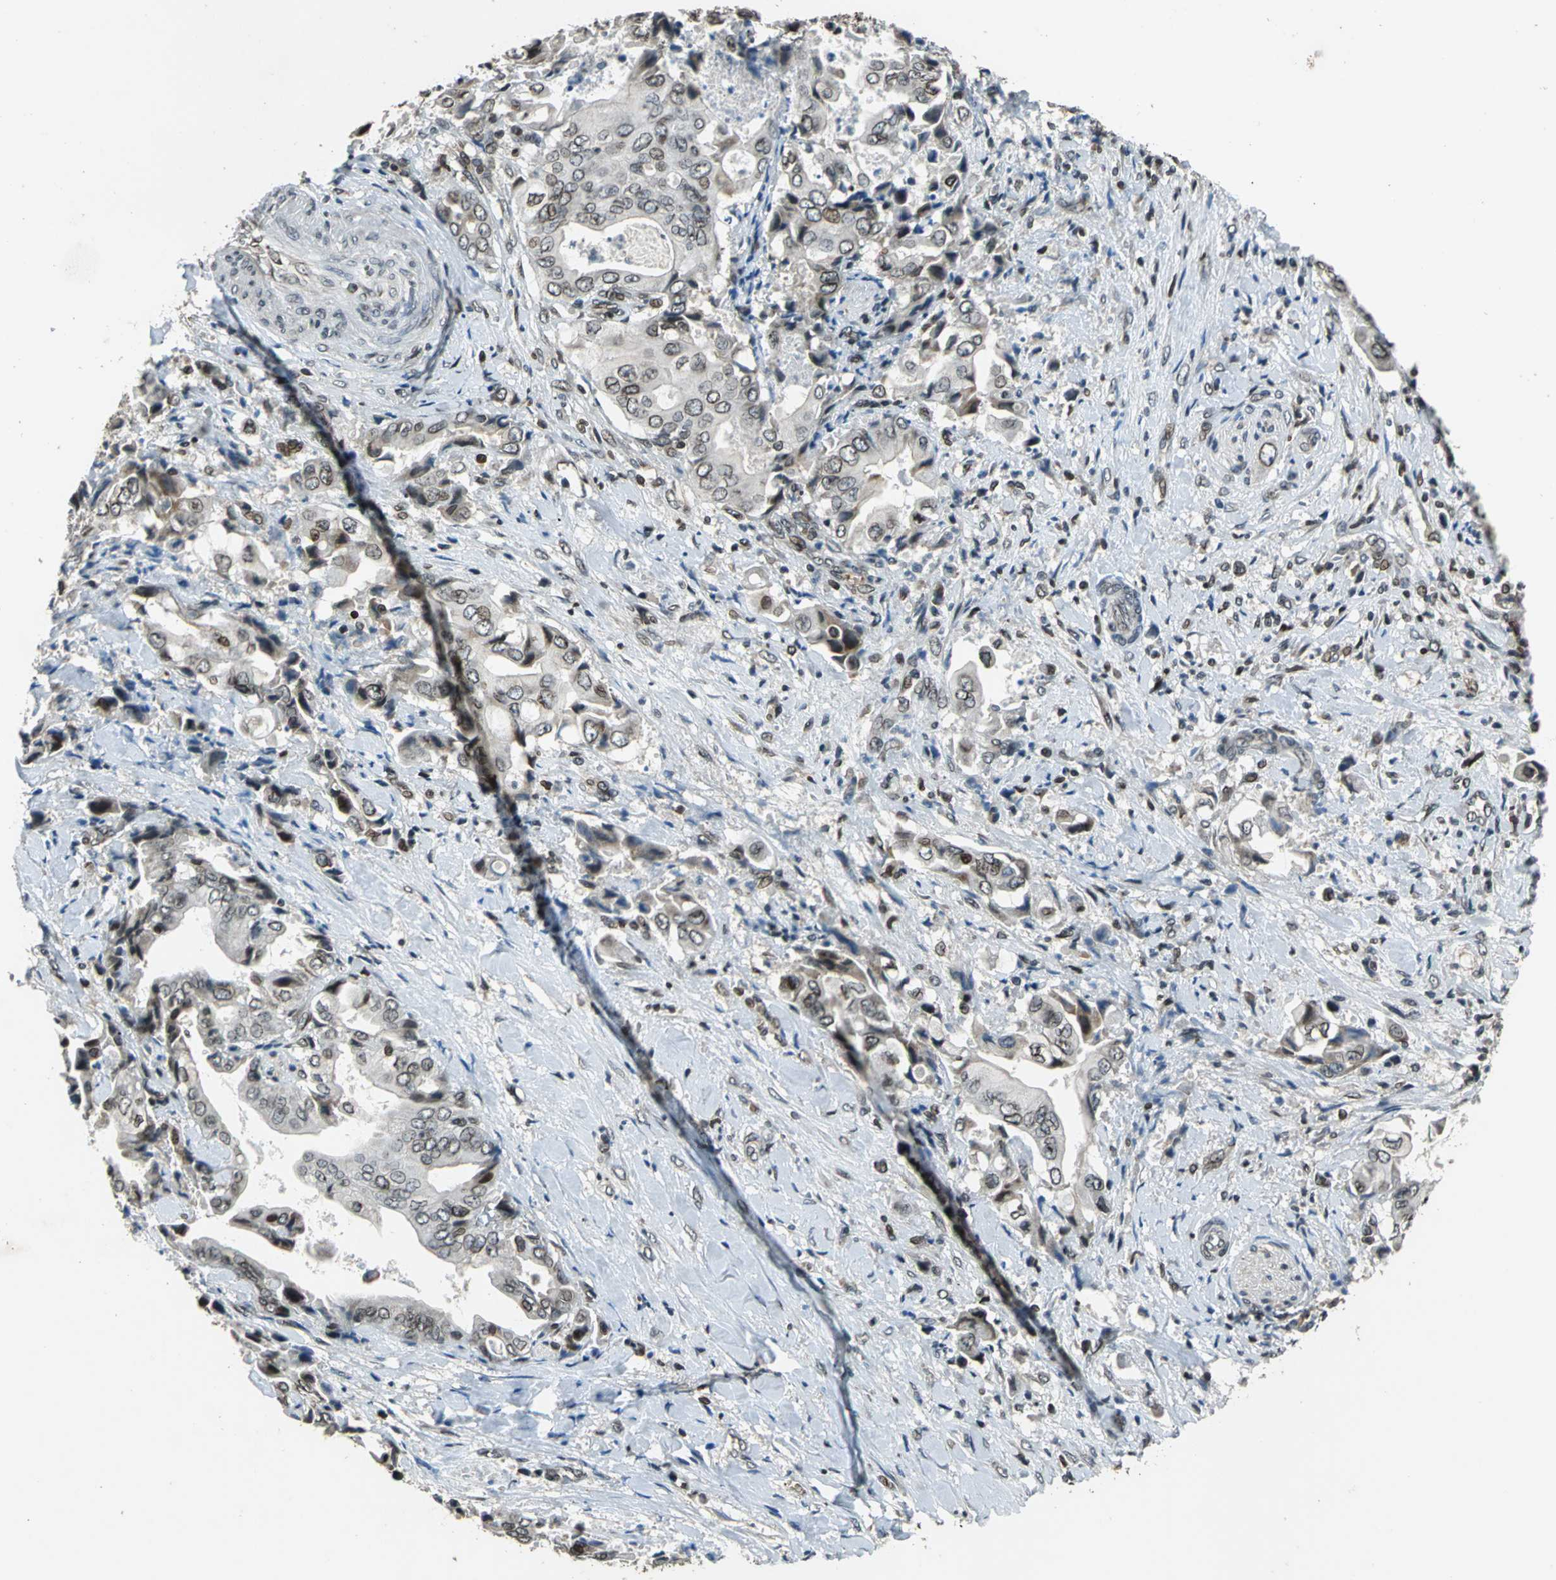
{"staining": {"intensity": "weak", "quantity": "<25%", "location": "nuclear"}, "tissue": "liver cancer", "cell_type": "Tumor cells", "image_type": "cancer", "snomed": [{"axis": "morphology", "description": "Cholangiocarcinoma"}, {"axis": "topography", "description": "Liver"}], "caption": "Liver cholangiocarcinoma was stained to show a protein in brown. There is no significant expression in tumor cells.", "gene": "BRIP1", "patient": {"sex": "male", "age": 58}}